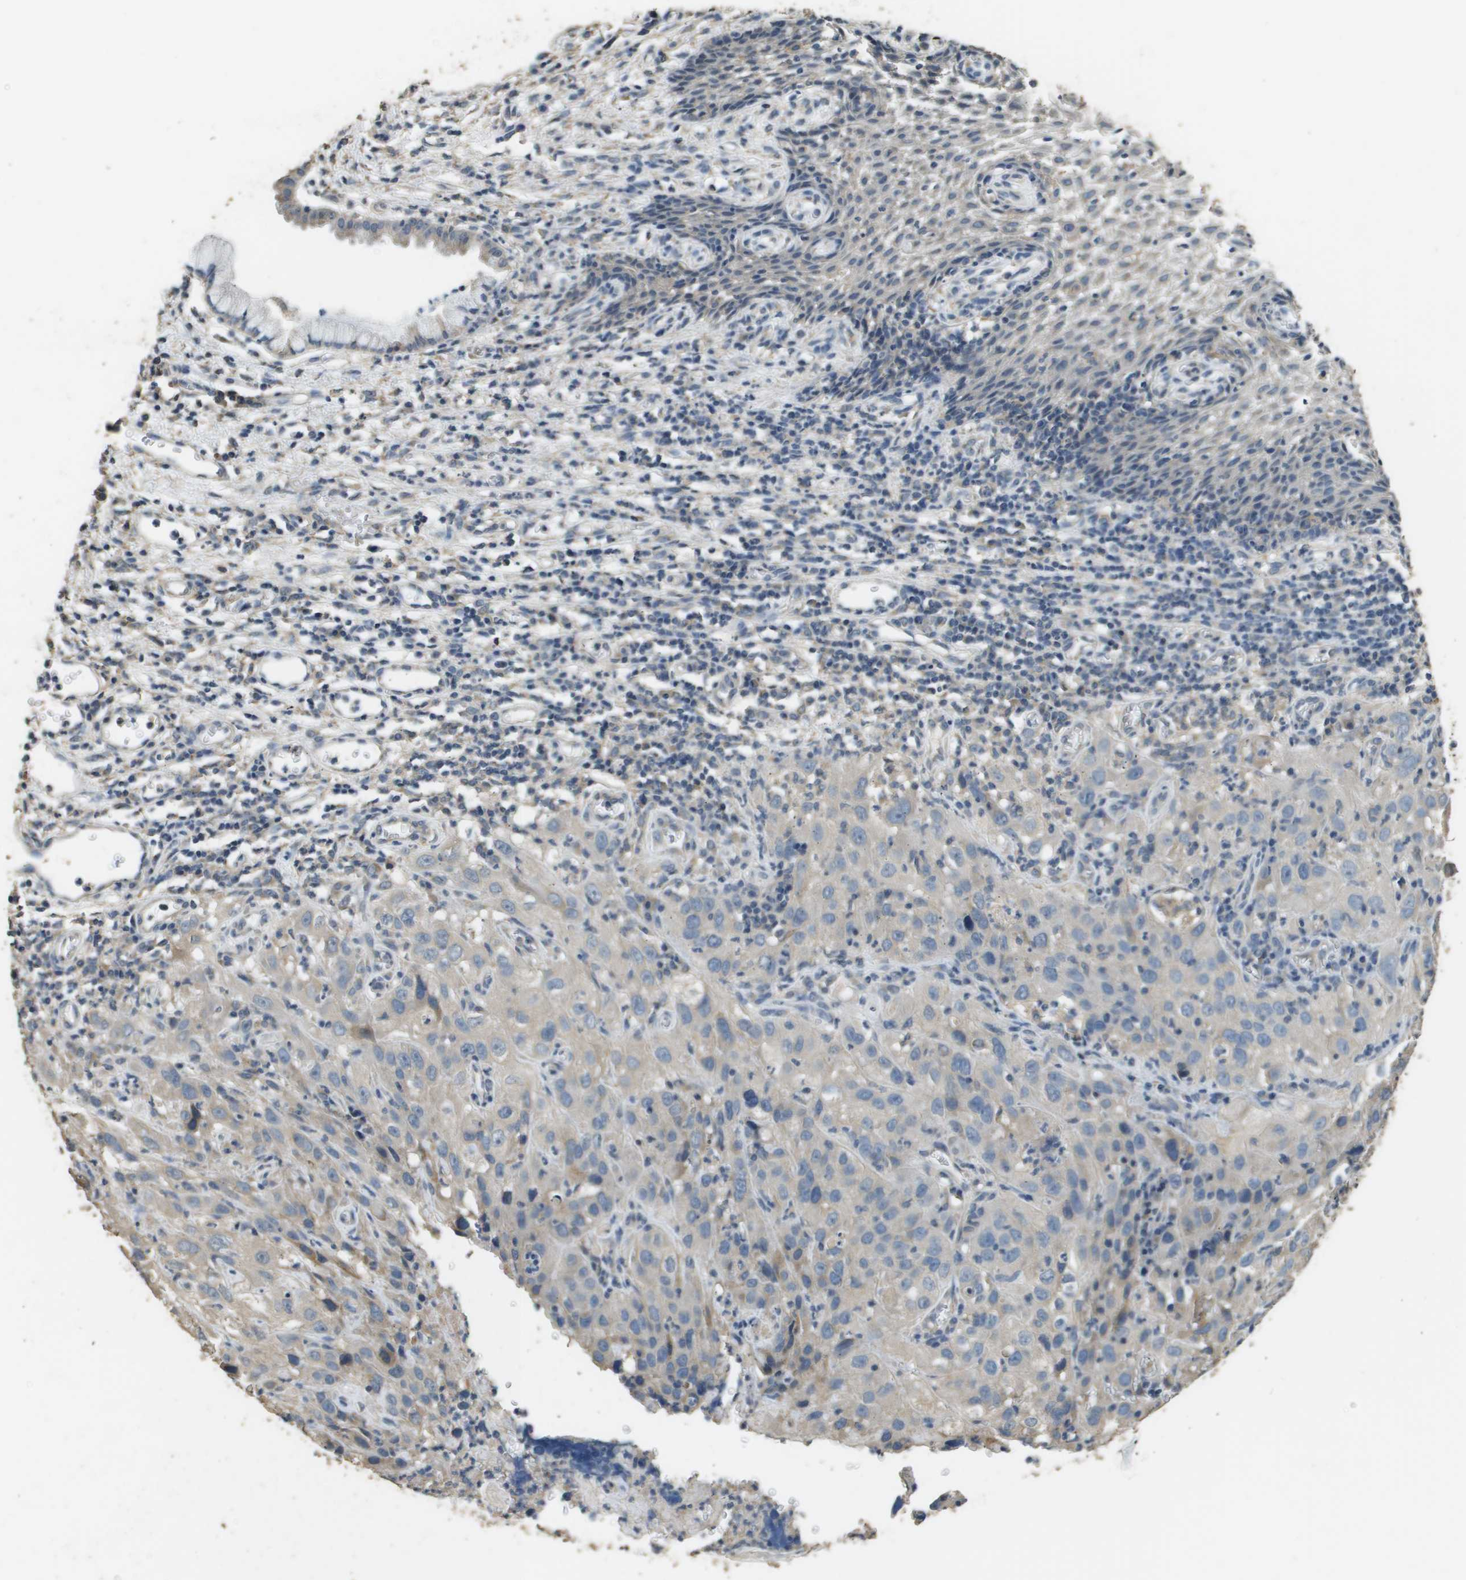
{"staining": {"intensity": "negative", "quantity": "none", "location": "none"}, "tissue": "cervical cancer", "cell_type": "Tumor cells", "image_type": "cancer", "snomed": [{"axis": "morphology", "description": "Squamous cell carcinoma, NOS"}, {"axis": "topography", "description": "Cervix"}], "caption": "IHC image of human cervical cancer (squamous cell carcinoma) stained for a protein (brown), which displays no expression in tumor cells.", "gene": "RAB6B", "patient": {"sex": "female", "age": 32}}